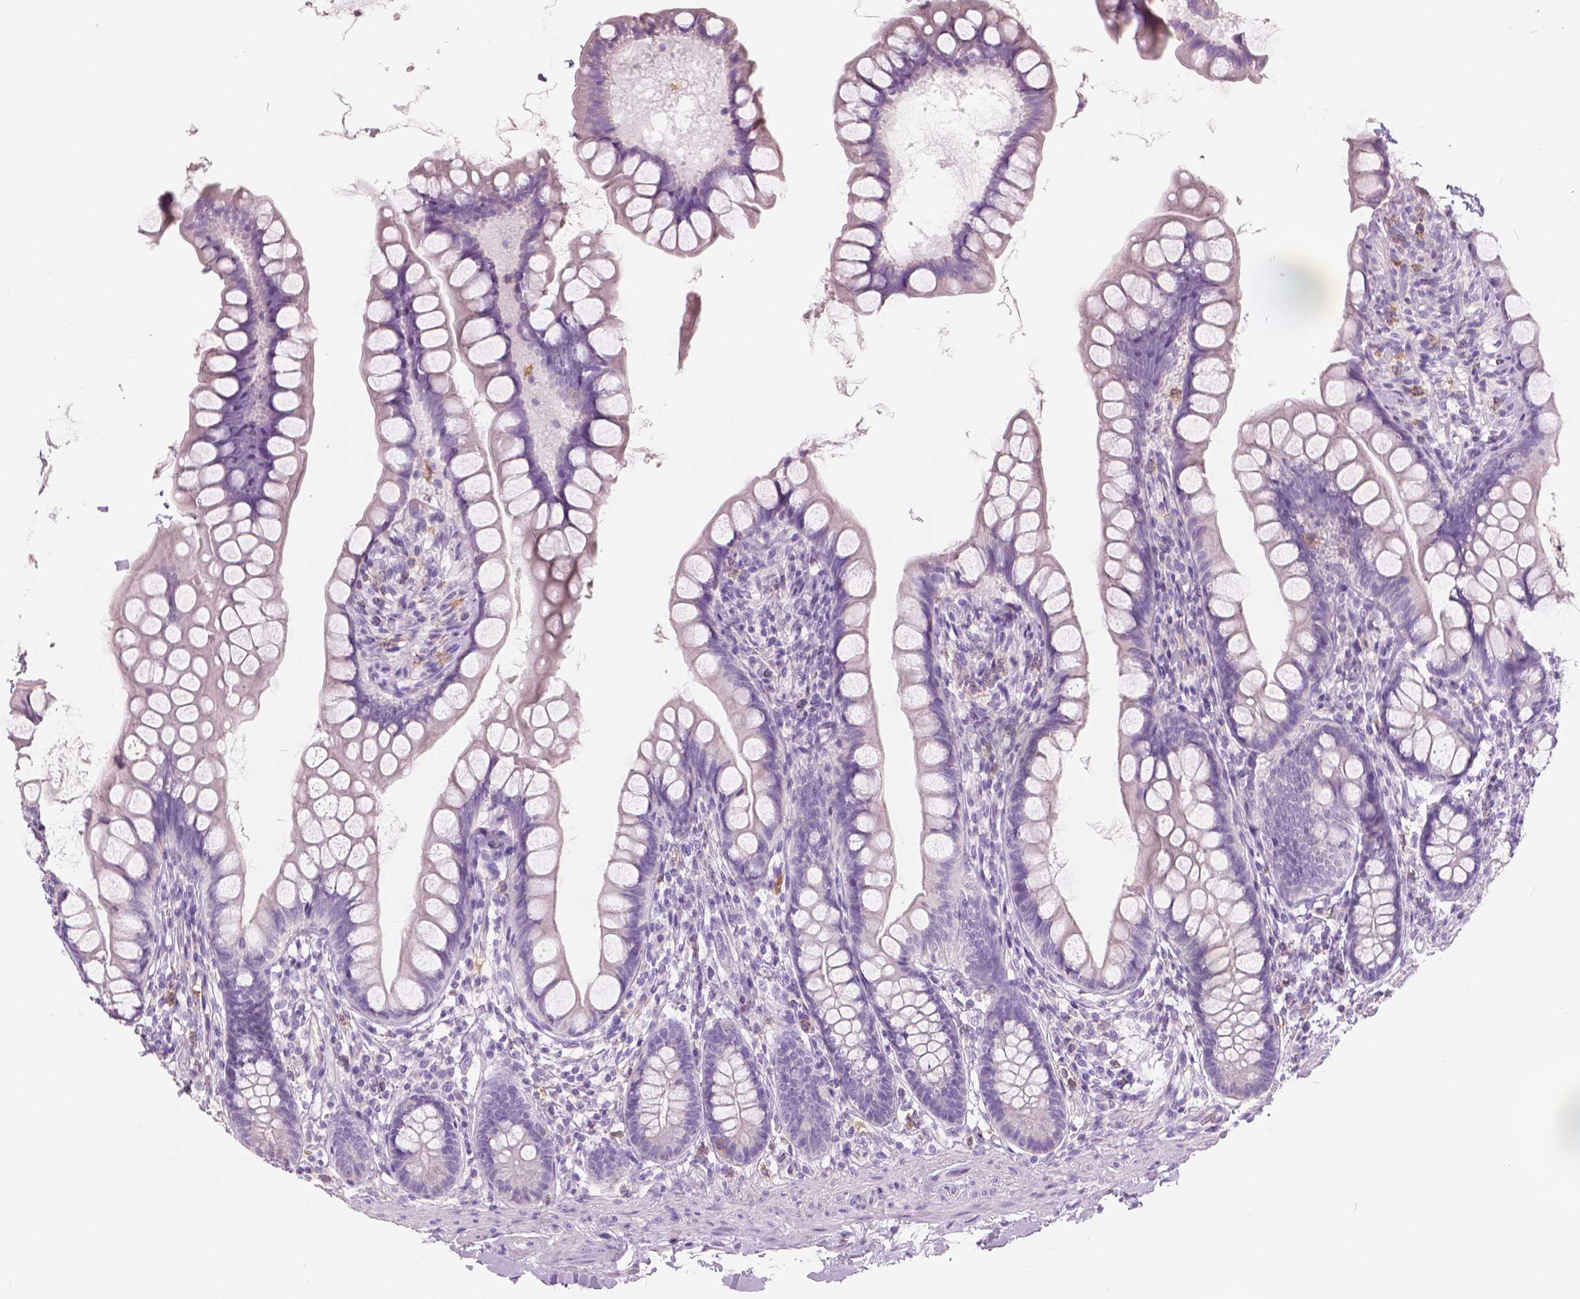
{"staining": {"intensity": "negative", "quantity": "none", "location": "none"}, "tissue": "small intestine", "cell_type": "Glandular cells", "image_type": "normal", "snomed": [{"axis": "morphology", "description": "Normal tissue, NOS"}, {"axis": "topography", "description": "Small intestine"}], "caption": "An image of small intestine stained for a protein shows no brown staining in glandular cells. (DAB immunohistochemistry (IHC), high magnification).", "gene": "CXCR2", "patient": {"sex": "male", "age": 70}}